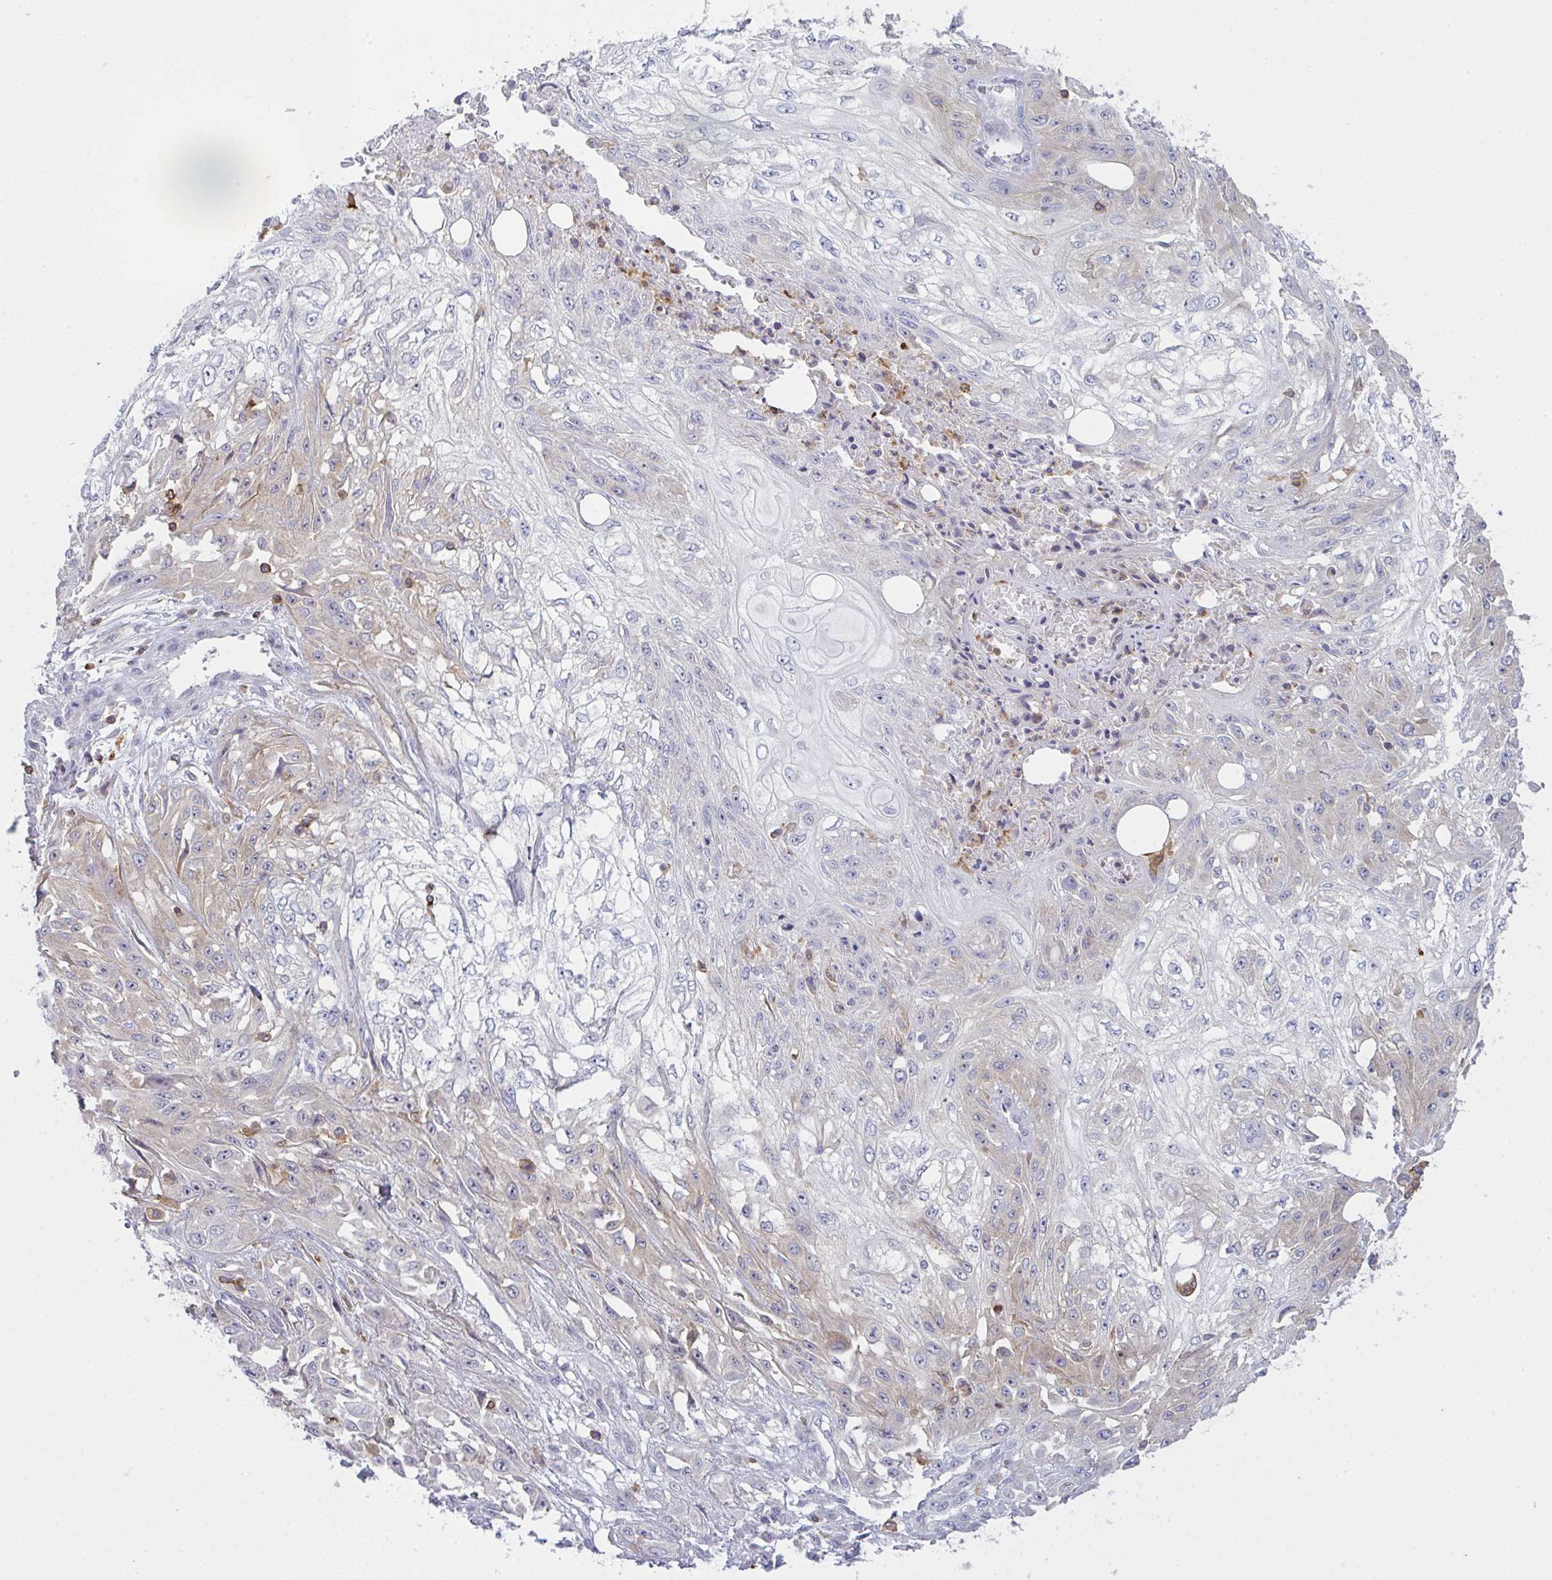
{"staining": {"intensity": "negative", "quantity": "none", "location": "none"}, "tissue": "skin cancer", "cell_type": "Tumor cells", "image_type": "cancer", "snomed": [{"axis": "morphology", "description": "Squamous cell carcinoma, NOS"}, {"axis": "morphology", "description": "Squamous cell carcinoma, metastatic, NOS"}, {"axis": "topography", "description": "Skin"}, {"axis": "topography", "description": "Lymph node"}], "caption": "Tumor cells are negative for protein expression in human skin cancer.", "gene": "CD80", "patient": {"sex": "male", "age": 75}}